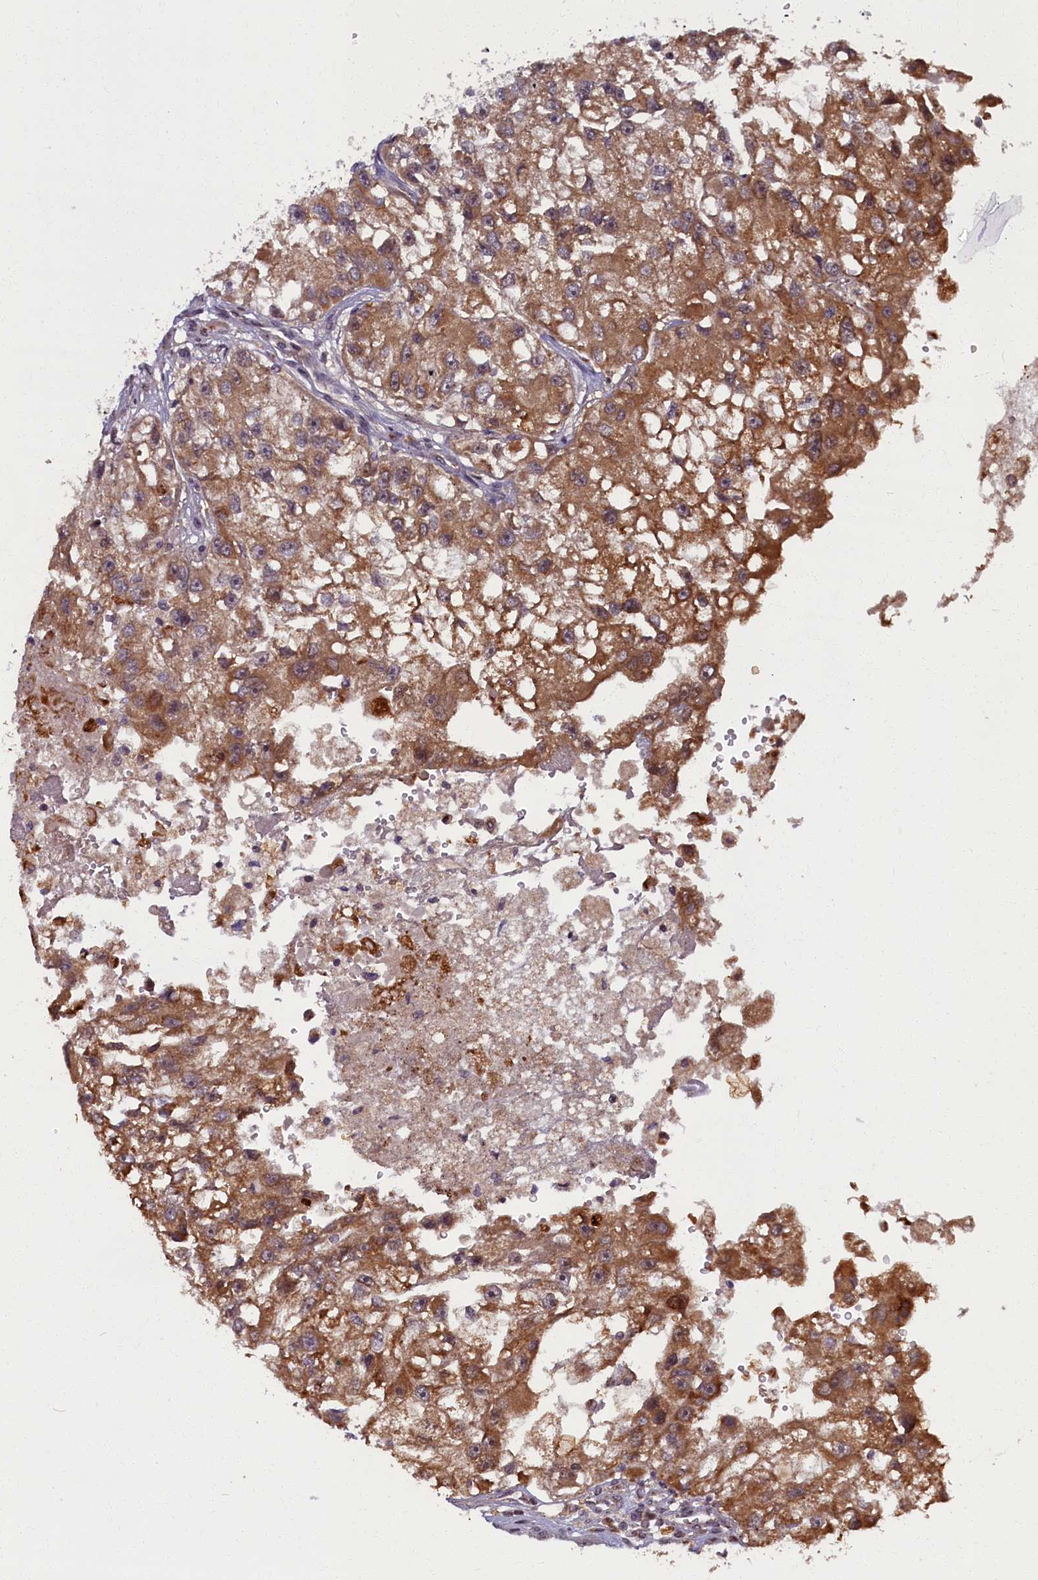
{"staining": {"intensity": "moderate", "quantity": ">75%", "location": "cytoplasmic/membranous"}, "tissue": "renal cancer", "cell_type": "Tumor cells", "image_type": "cancer", "snomed": [{"axis": "morphology", "description": "Adenocarcinoma, NOS"}, {"axis": "topography", "description": "Kidney"}], "caption": "An image of human renal cancer (adenocarcinoma) stained for a protein shows moderate cytoplasmic/membranous brown staining in tumor cells.", "gene": "PLA2G10", "patient": {"sex": "male", "age": 63}}